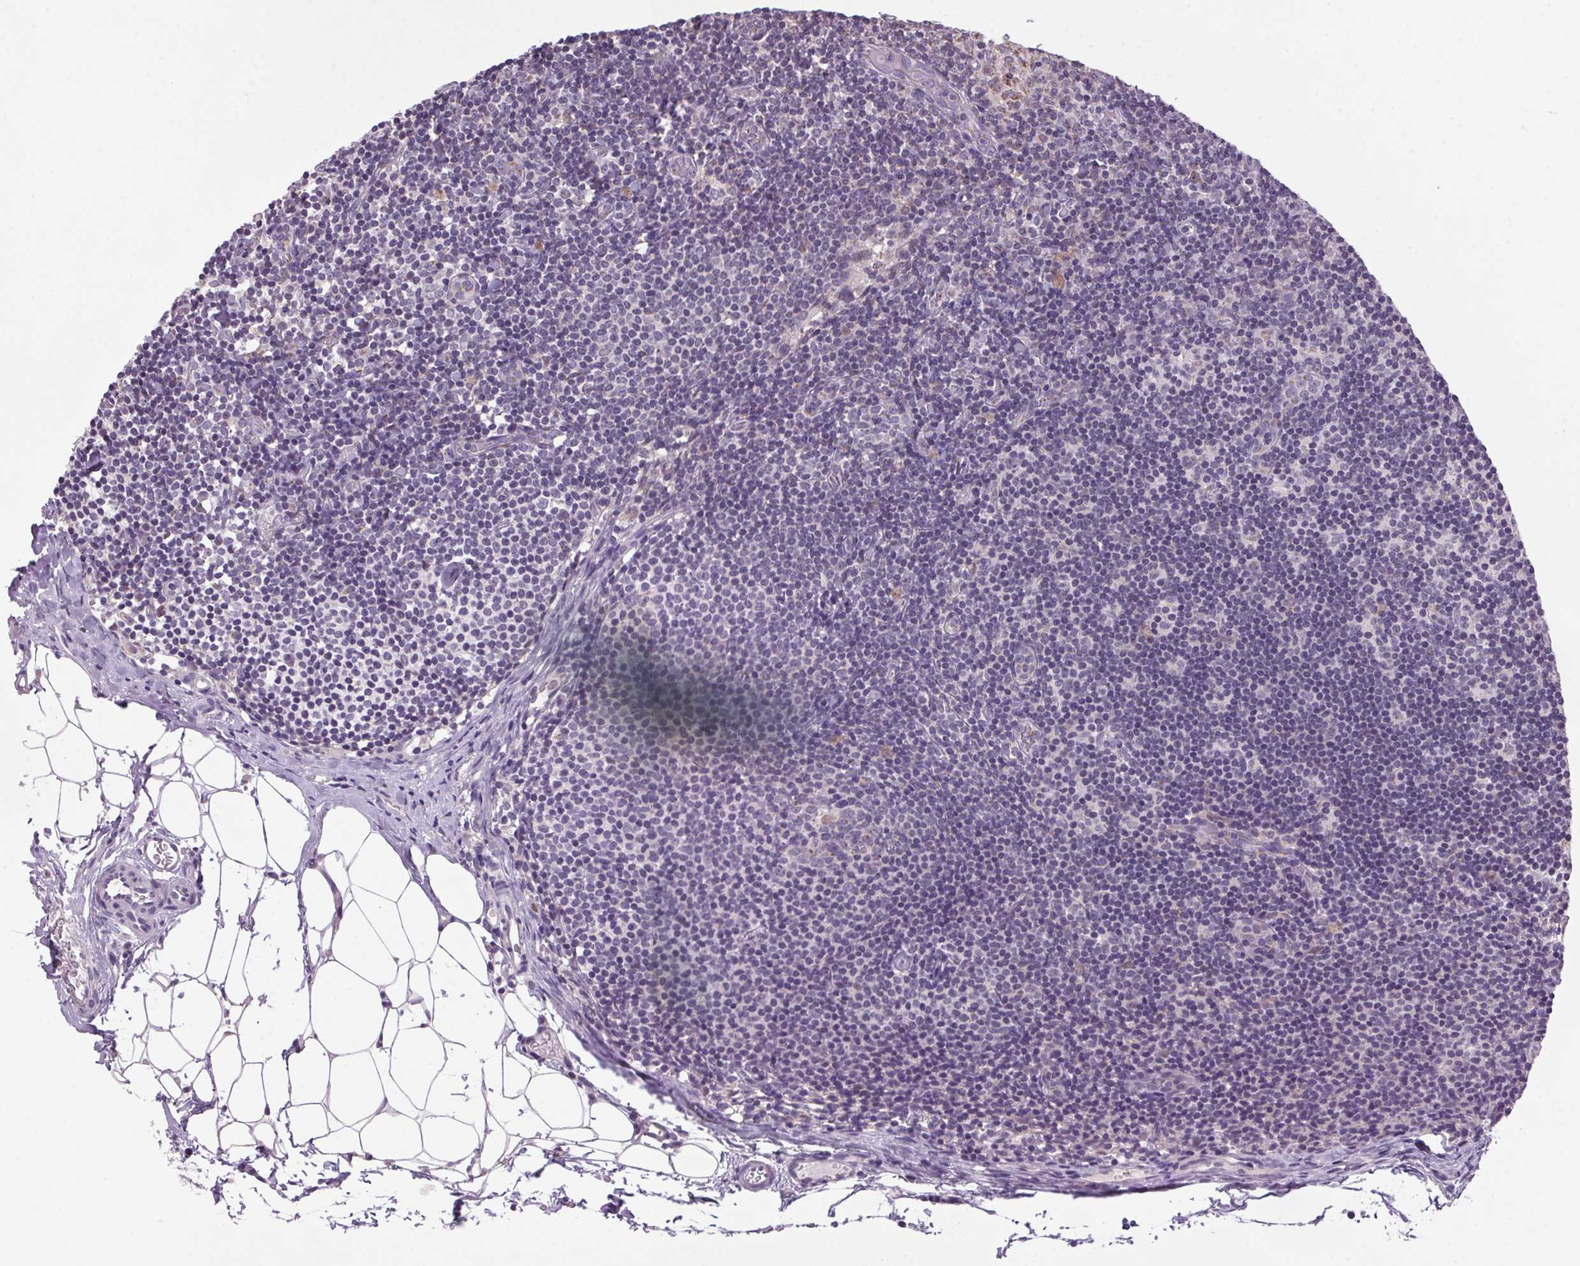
{"staining": {"intensity": "negative", "quantity": "none", "location": "none"}, "tissue": "lymph node", "cell_type": "Germinal center cells", "image_type": "normal", "snomed": [{"axis": "morphology", "description": "Normal tissue, NOS"}, {"axis": "topography", "description": "Lymph node"}], "caption": "Immunohistochemistry micrograph of unremarkable lymph node stained for a protein (brown), which reveals no staining in germinal center cells. Brightfield microscopy of immunohistochemistry (IHC) stained with DAB (brown) and hematoxylin (blue), captured at high magnification.", "gene": "AKR1E2", "patient": {"sex": "female", "age": 41}}